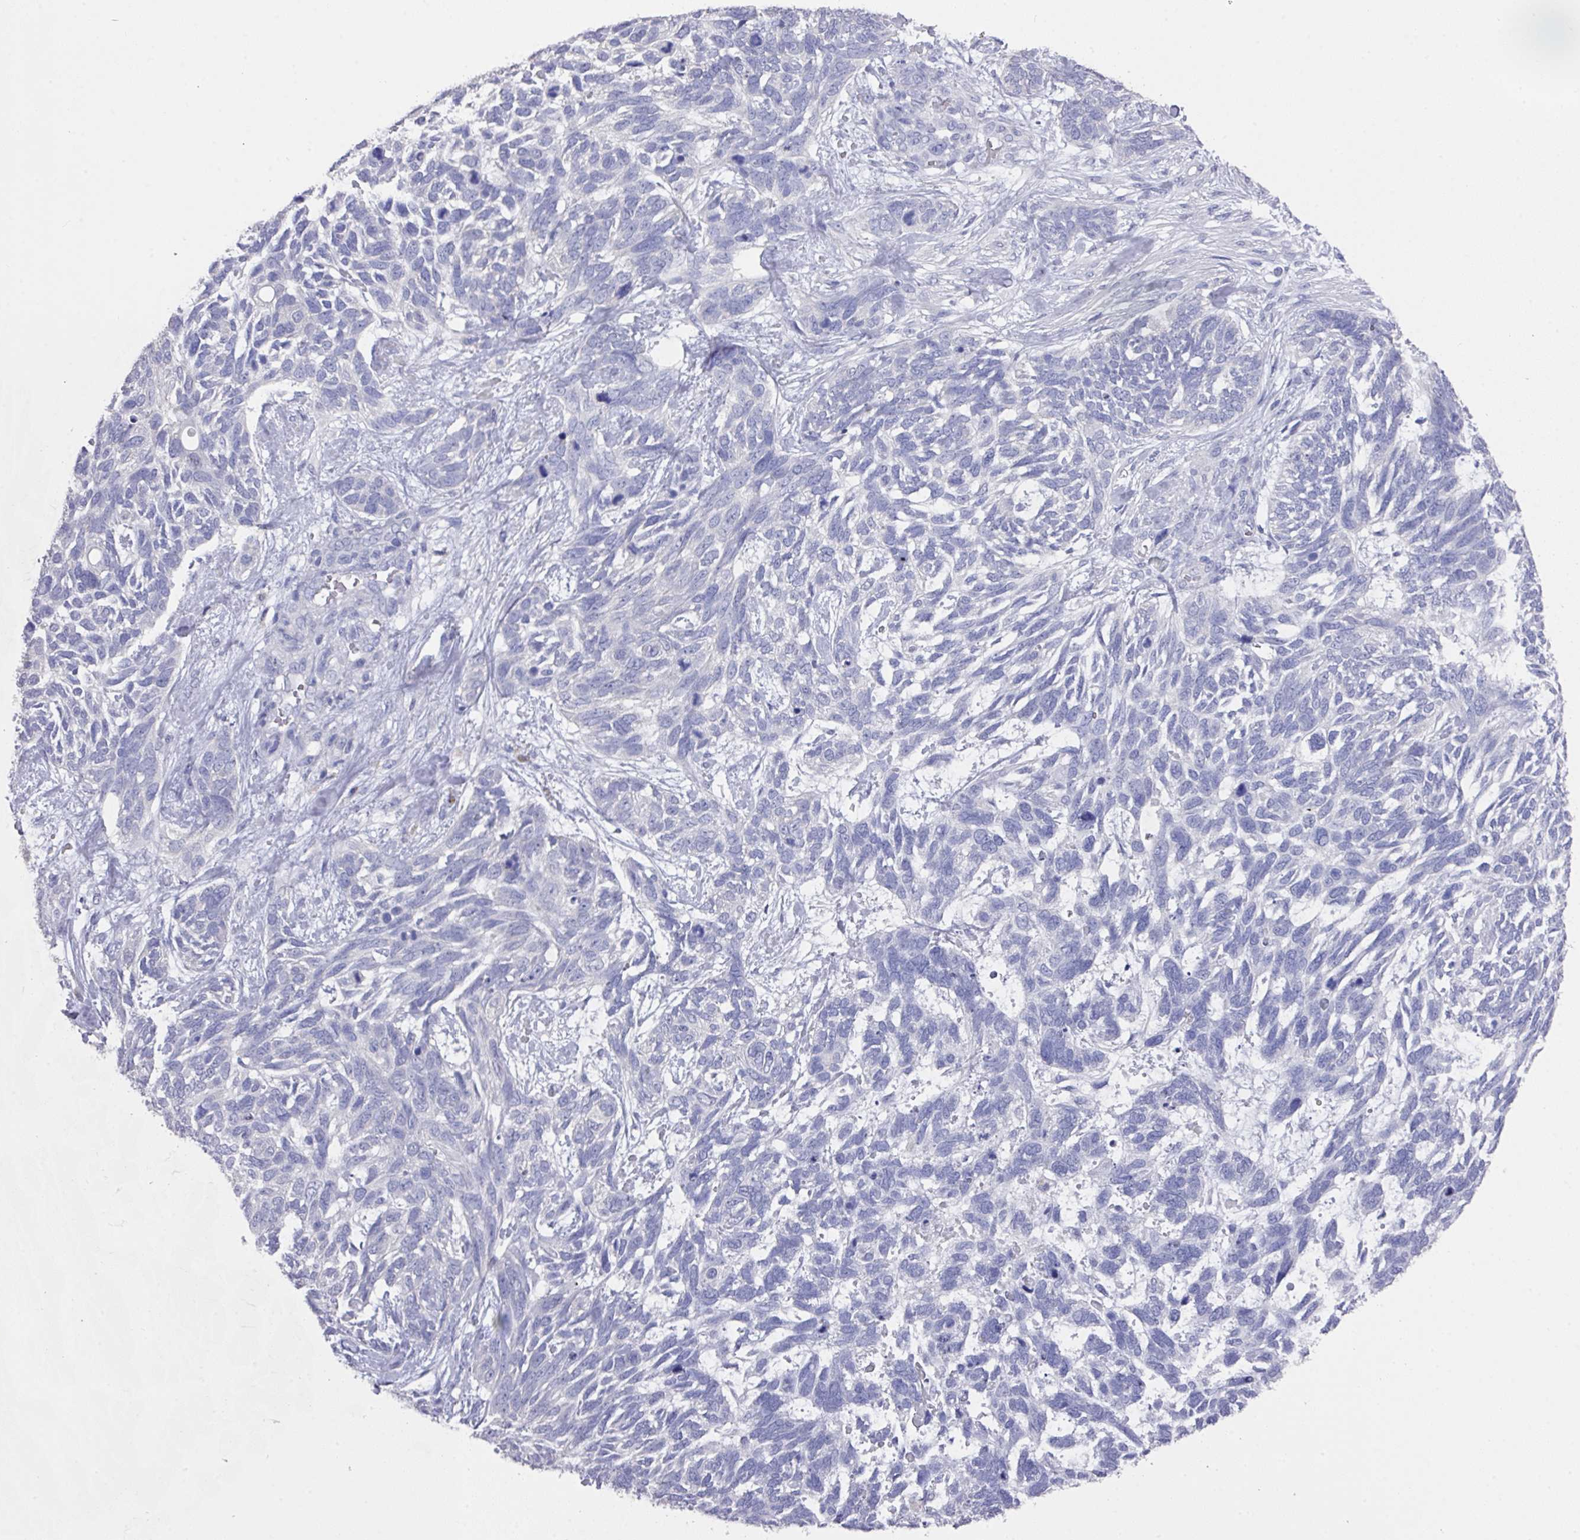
{"staining": {"intensity": "negative", "quantity": "none", "location": "none"}, "tissue": "skin cancer", "cell_type": "Tumor cells", "image_type": "cancer", "snomed": [{"axis": "morphology", "description": "Basal cell carcinoma"}, {"axis": "topography", "description": "Skin"}], "caption": "A high-resolution photomicrograph shows immunohistochemistry (IHC) staining of skin basal cell carcinoma, which shows no significant expression in tumor cells.", "gene": "DAZL", "patient": {"sex": "male", "age": 88}}